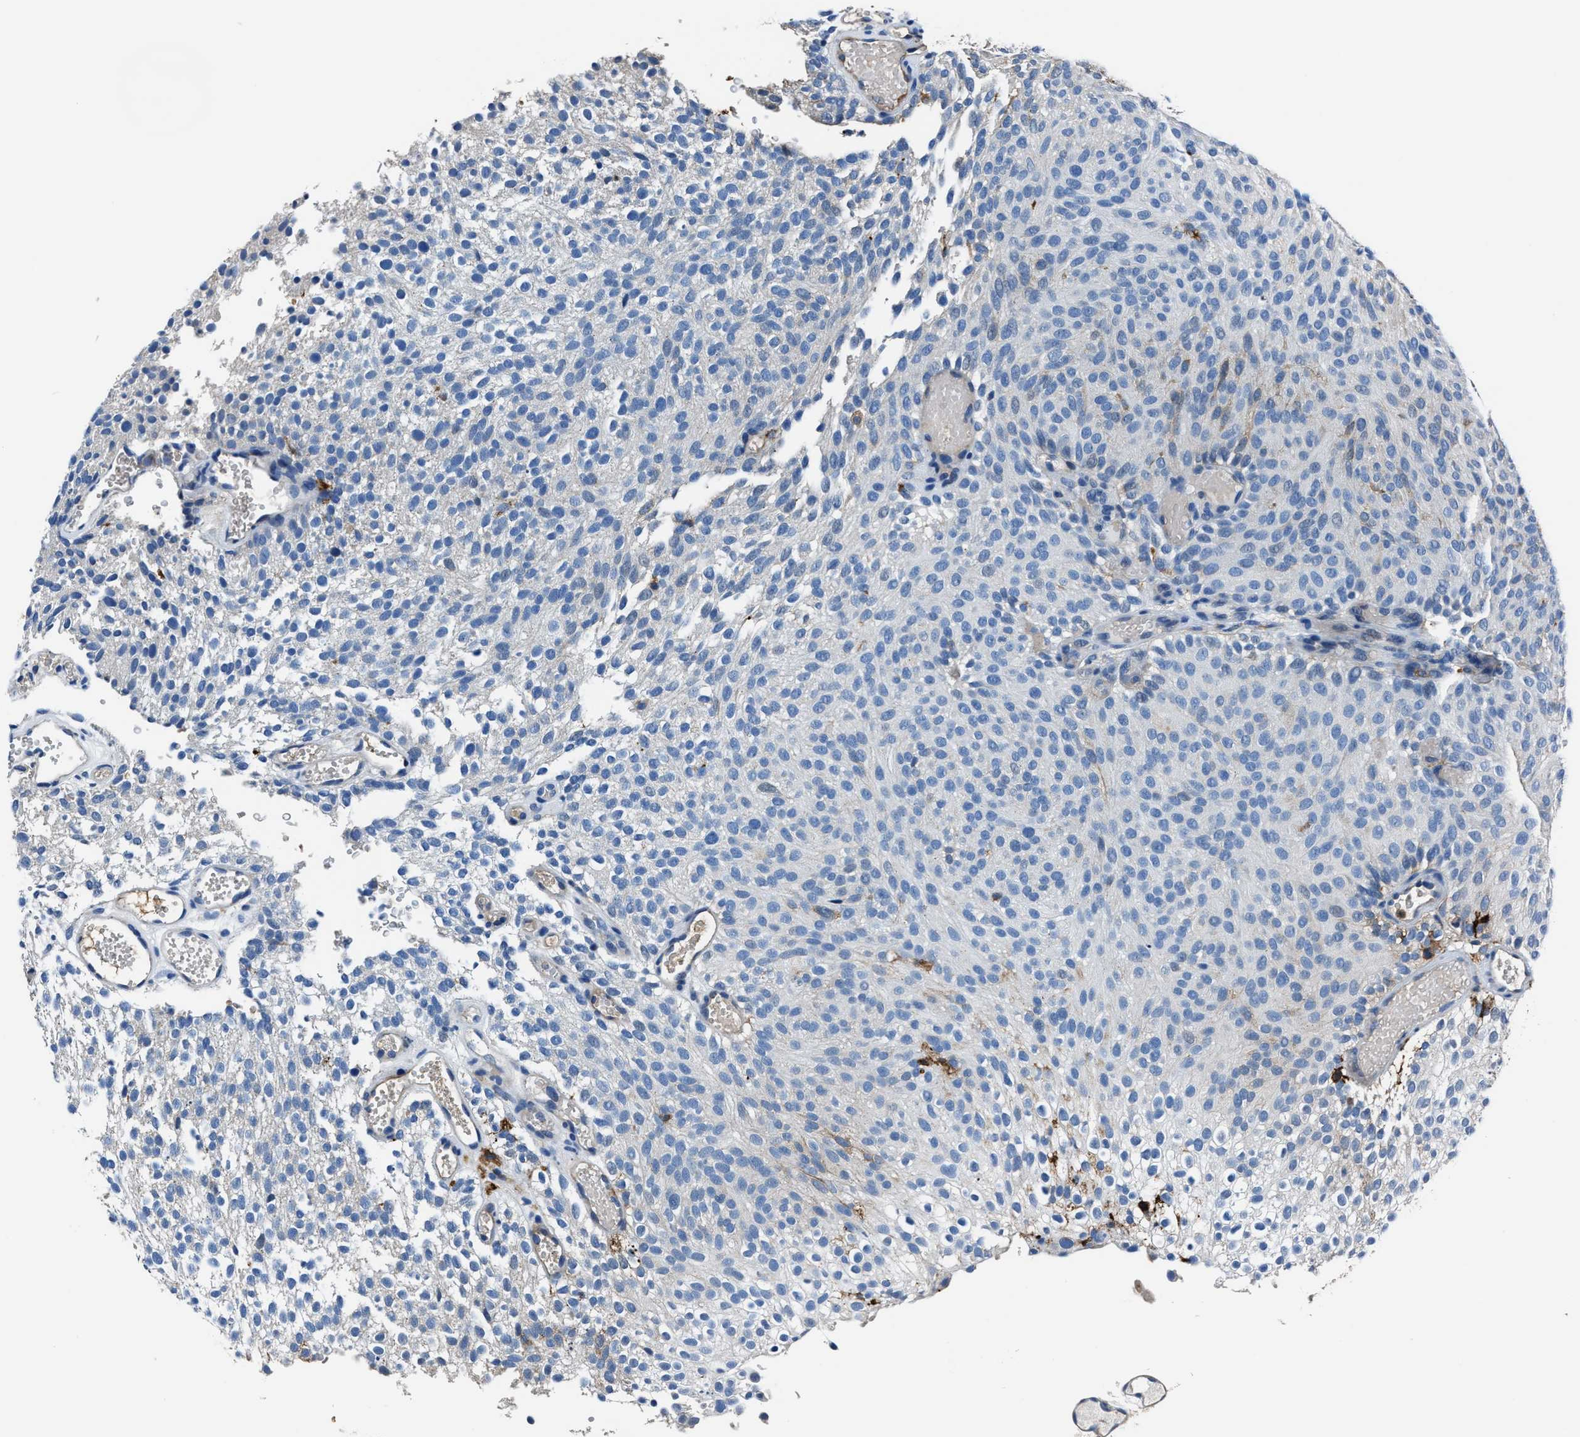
{"staining": {"intensity": "negative", "quantity": "none", "location": "none"}, "tissue": "urothelial cancer", "cell_type": "Tumor cells", "image_type": "cancer", "snomed": [{"axis": "morphology", "description": "Urothelial carcinoma, Low grade"}, {"axis": "topography", "description": "Urinary bladder"}], "caption": "The photomicrograph demonstrates no significant positivity in tumor cells of urothelial cancer. (DAB (3,3'-diaminobenzidine) IHC, high magnification).", "gene": "FTL", "patient": {"sex": "male", "age": 78}}